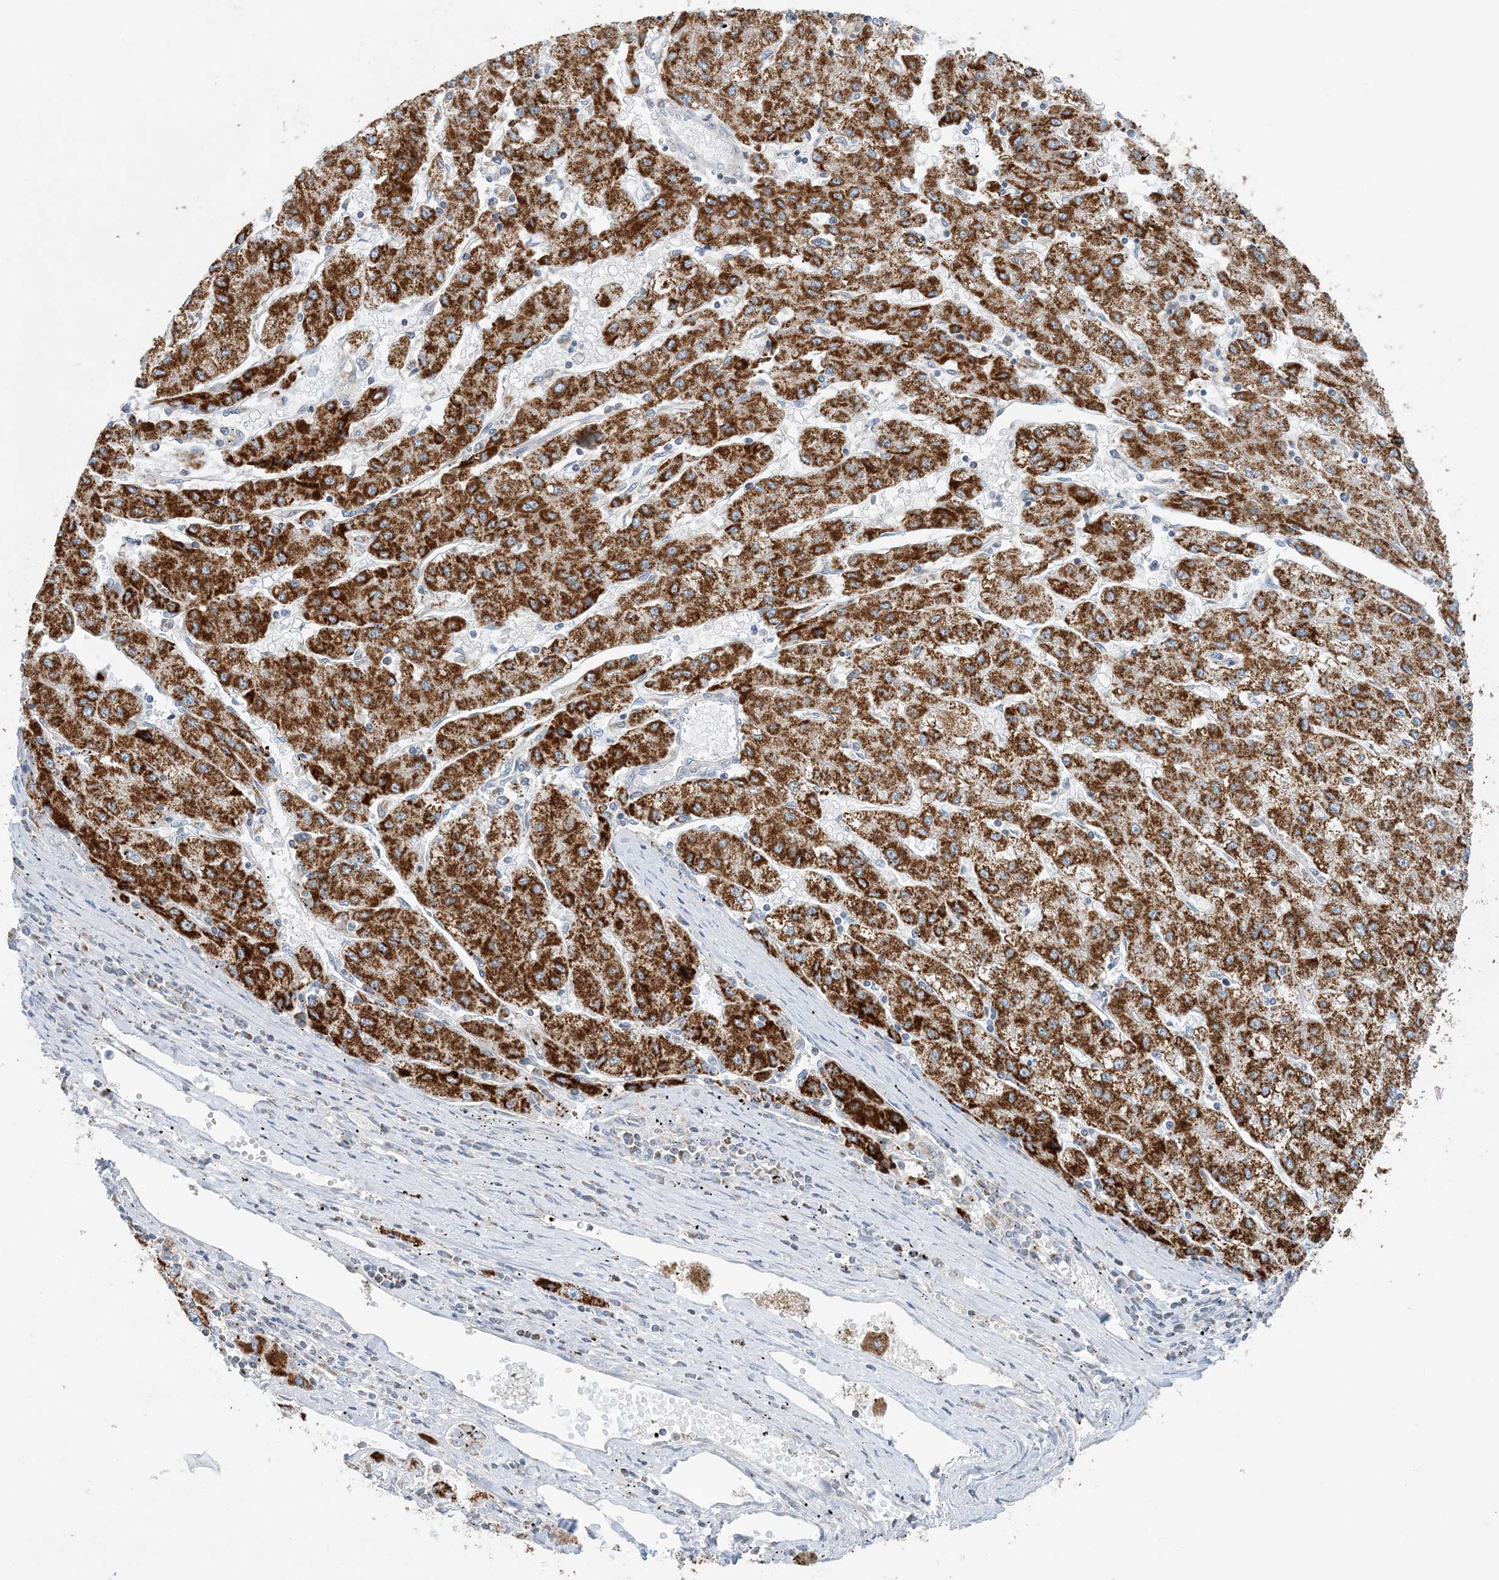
{"staining": {"intensity": "strong", "quantity": ">75%", "location": "cytoplasmic/membranous"}, "tissue": "liver cancer", "cell_type": "Tumor cells", "image_type": "cancer", "snomed": [{"axis": "morphology", "description": "Carcinoma, Hepatocellular, NOS"}, {"axis": "topography", "description": "Liver"}], "caption": "The image reveals staining of liver hepatocellular carcinoma, revealing strong cytoplasmic/membranous protein staining (brown color) within tumor cells.", "gene": "BDH1", "patient": {"sex": "male", "age": 72}}